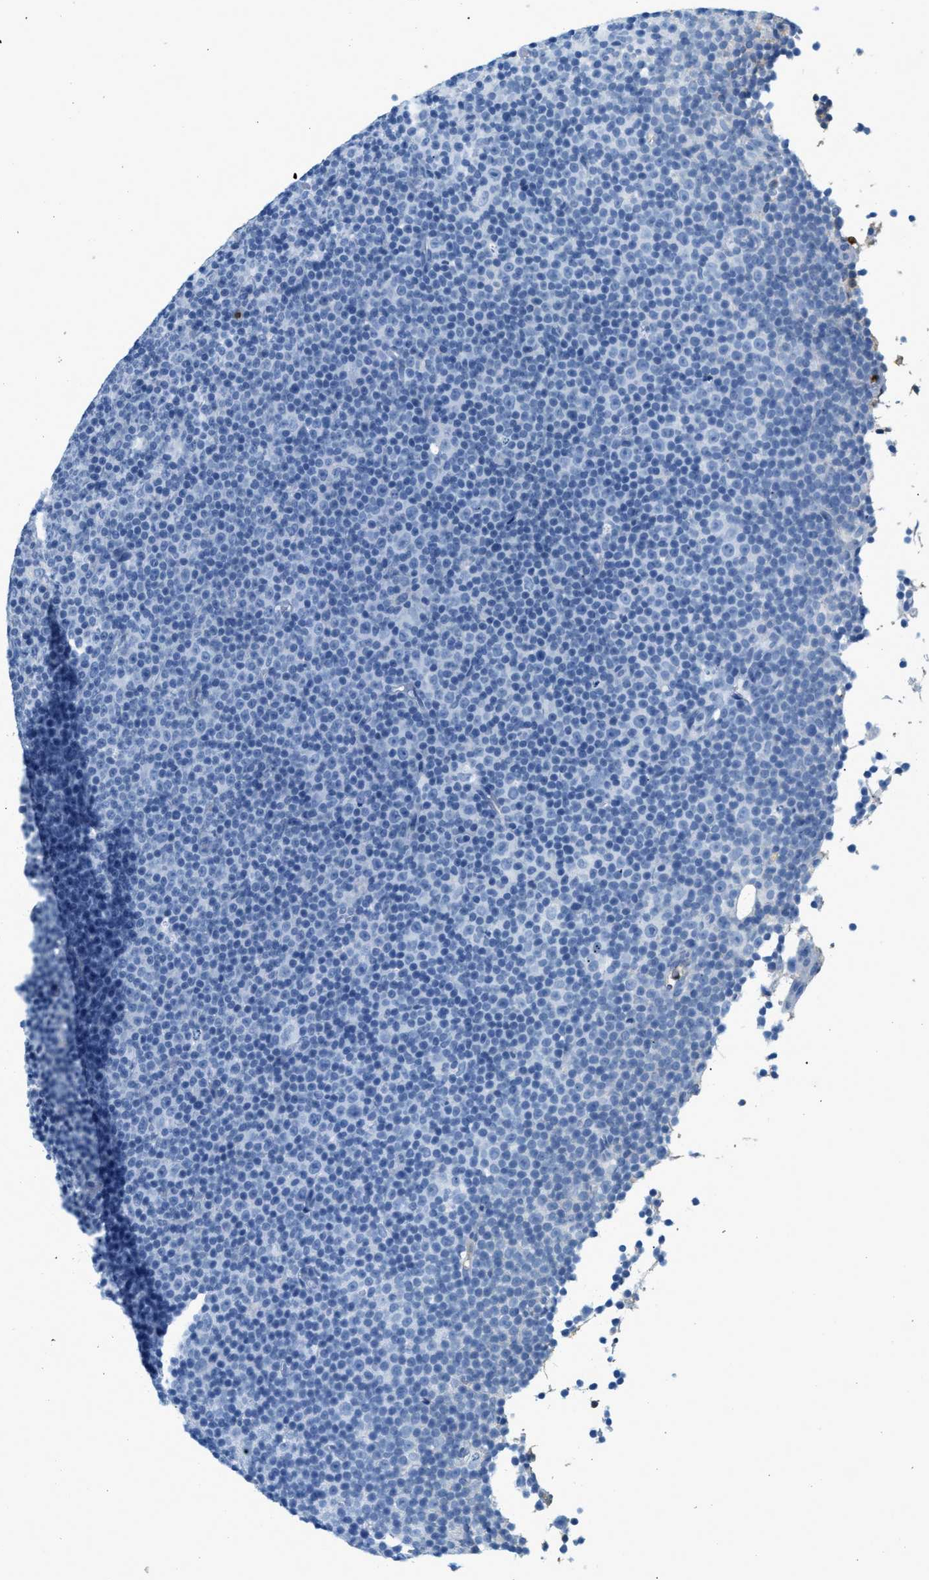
{"staining": {"intensity": "negative", "quantity": "none", "location": "none"}, "tissue": "lymphoma", "cell_type": "Tumor cells", "image_type": "cancer", "snomed": [{"axis": "morphology", "description": "Malignant lymphoma, non-Hodgkin's type, Low grade"}, {"axis": "topography", "description": "Lymph node"}], "caption": "Immunohistochemistry (IHC) histopathology image of lymphoma stained for a protein (brown), which exhibits no positivity in tumor cells.", "gene": "LCN2", "patient": {"sex": "female", "age": 67}}